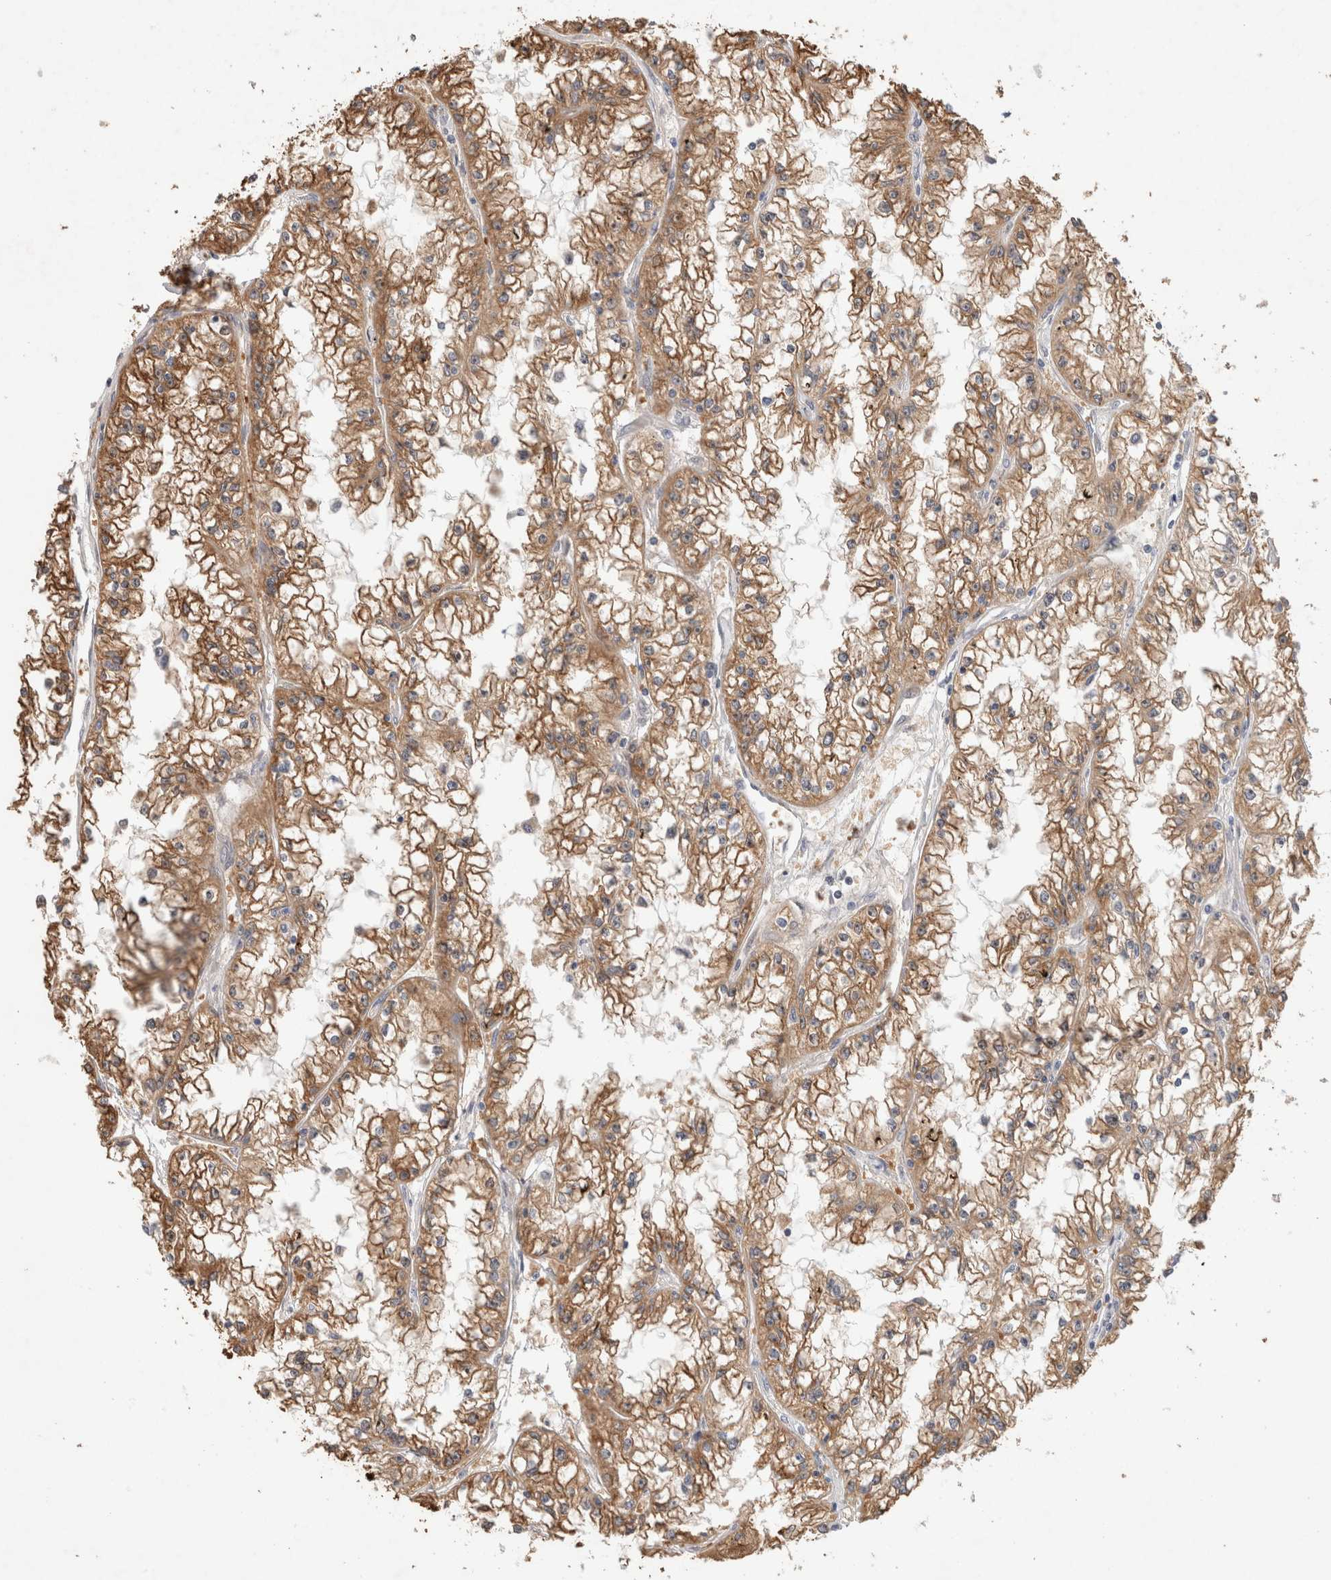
{"staining": {"intensity": "moderate", "quantity": ">75%", "location": "cytoplasmic/membranous"}, "tissue": "renal cancer", "cell_type": "Tumor cells", "image_type": "cancer", "snomed": [{"axis": "morphology", "description": "Adenocarcinoma, NOS"}, {"axis": "topography", "description": "Kidney"}], "caption": "Immunohistochemical staining of human renal adenocarcinoma demonstrates moderate cytoplasmic/membranous protein positivity in about >75% of tumor cells.", "gene": "OTUD6B", "patient": {"sex": "male", "age": 56}}